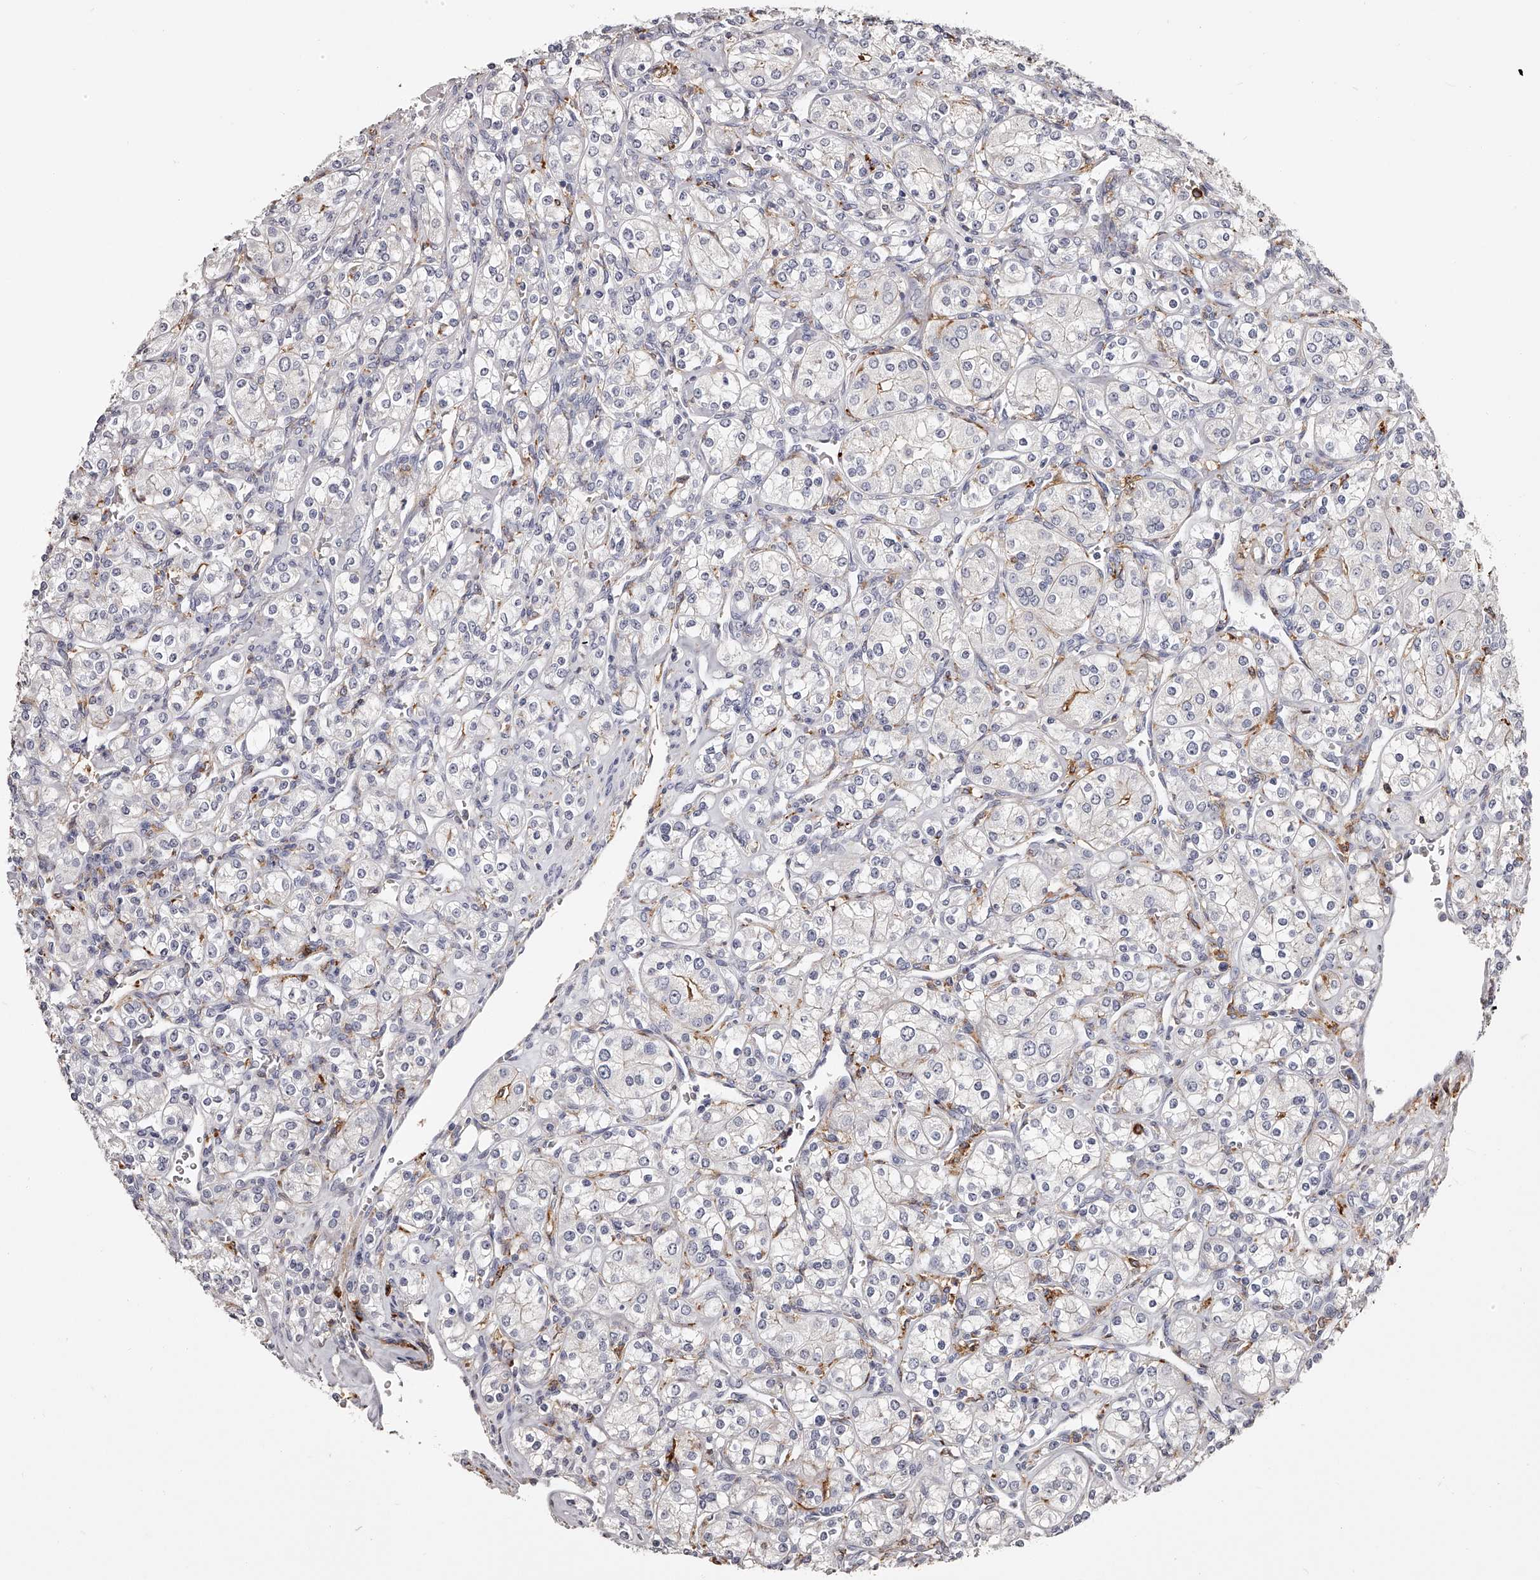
{"staining": {"intensity": "negative", "quantity": "none", "location": "none"}, "tissue": "renal cancer", "cell_type": "Tumor cells", "image_type": "cancer", "snomed": [{"axis": "morphology", "description": "Adenocarcinoma, NOS"}, {"axis": "topography", "description": "Kidney"}], "caption": "An image of human renal cancer is negative for staining in tumor cells. (DAB immunohistochemistry, high magnification).", "gene": "PACSIN1", "patient": {"sex": "male", "age": 77}}